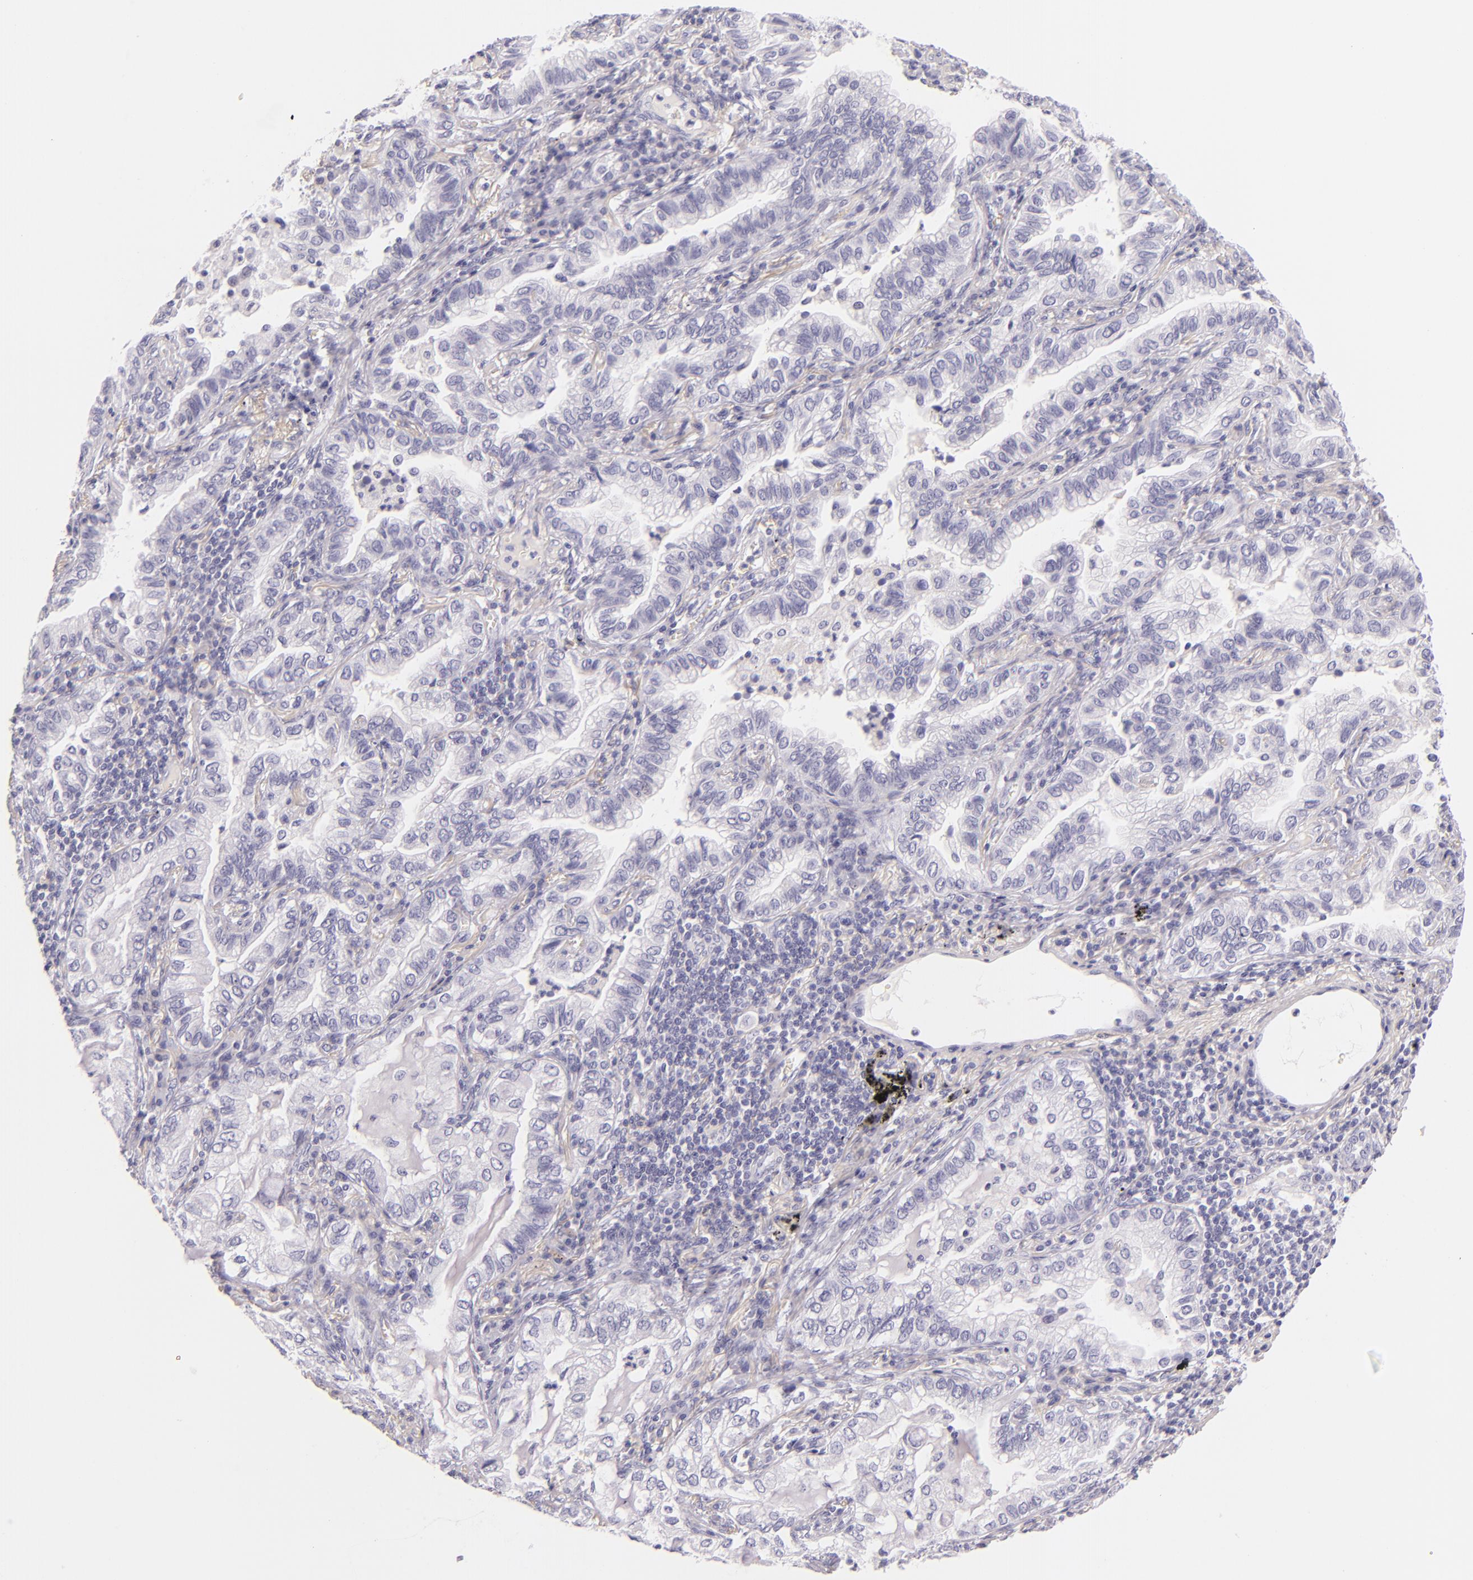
{"staining": {"intensity": "negative", "quantity": "none", "location": "none"}, "tissue": "lung cancer", "cell_type": "Tumor cells", "image_type": "cancer", "snomed": [{"axis": "morphology", "description": "Adenocarcinoma, NOS"}, {"axis": "topography", "description": "Lung"}], "caption": "This histopathology image is of lung adenocarcinoma stained with immunohistochemistry (IHC) to label a protein in brown with the nuclei are counter-stained blue. There is no positivity in tumor cells. (Brightfield microscopy of DAB (3,3'-diaminobenzidine) immunohistochemistry (IHC) at high magnification).", "gene": "INA", "patient": {"sex": "female", "age": 50}}